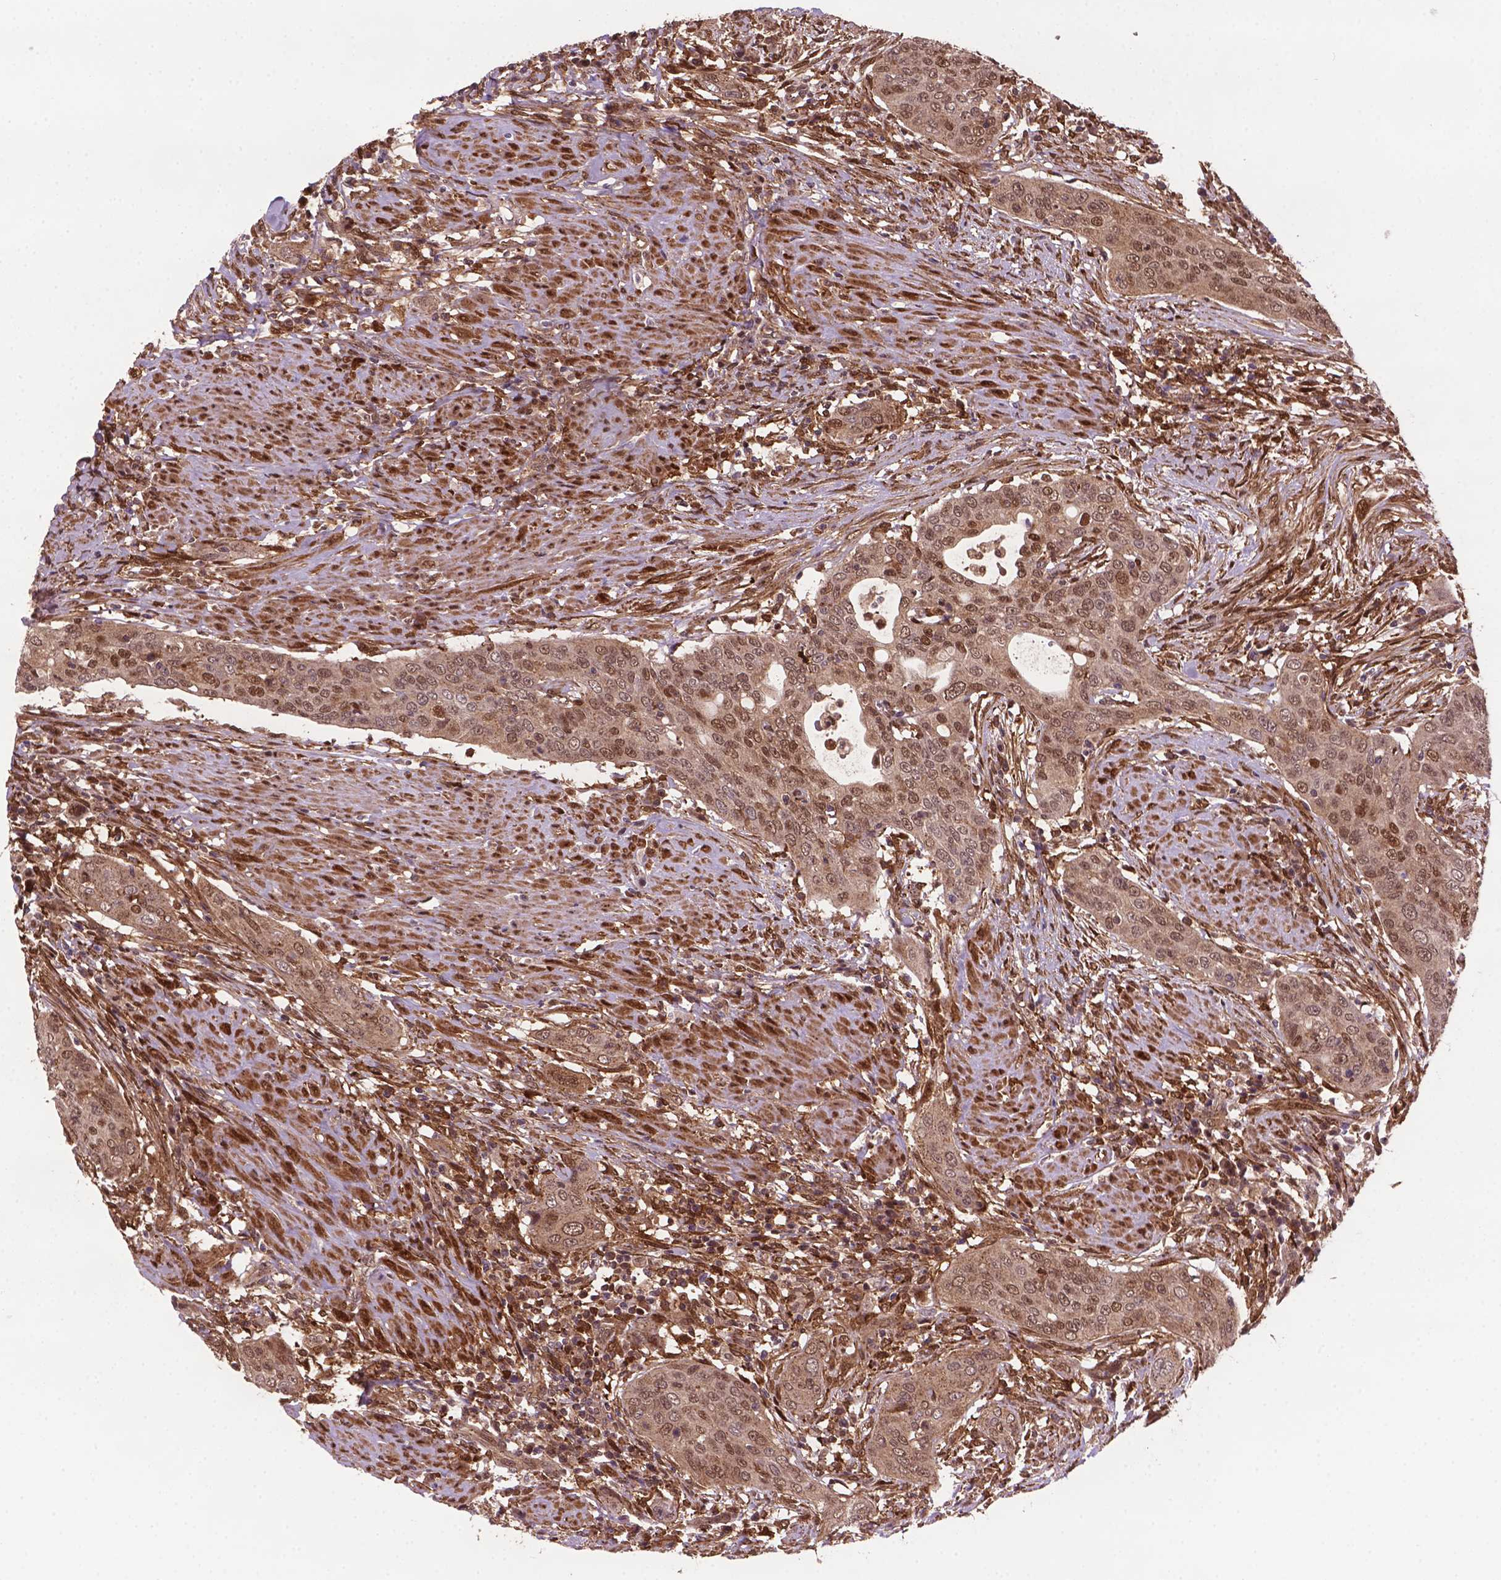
{"staining": {"intensity": "weak", "quantity": ">75%", "location": "cytoplasmic/membranous,nuclear"}, "tissue": "urothelial cancer", "cell_type": "Tumor cells", "image_type": "cancer", "snomed": [{"axis": "morphology", "description": "Urothelial carcinoma, High grade"}, {"axis": "topography", "description": "Urinary bladder"}], "caption": "High-power microscopy captured an immunohistochemistry (IHC) micrograph of urothelial carcinoma (high-grade), revealing weak cytoplasmic/membranous and nuclear expression in about >75% of tumor cells.", "gene": "PLIN3", "patient": {"sex": "male", "age": 82}}